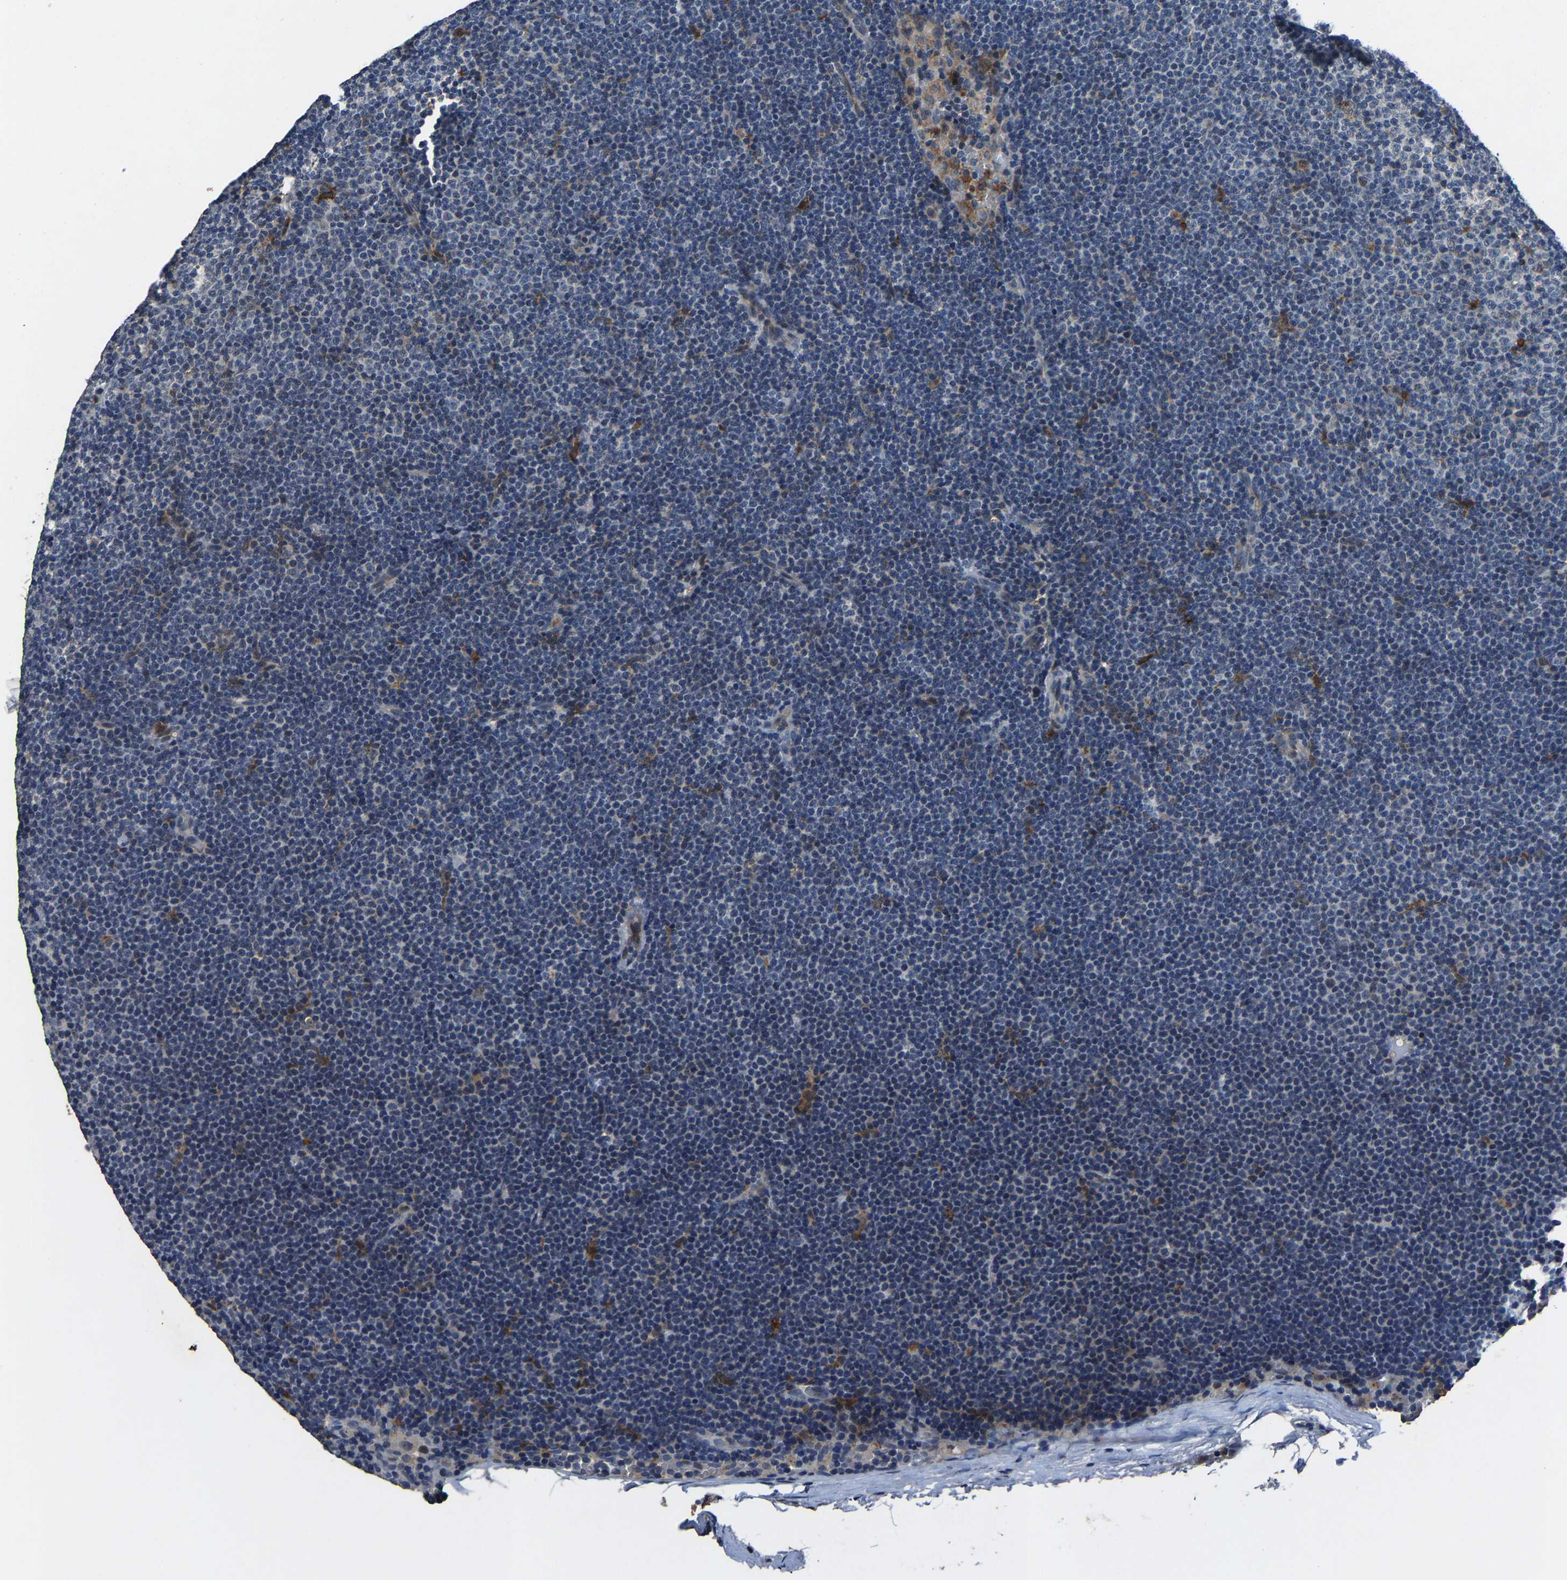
{"staining": {"intensity": "negative", "quantity": "none", "location": "none"}, "tissue": "lymphoma", "cell_type": "Tumor cells", "image_type": "cancer", "snomed": [{"axis": "morphology", "description": "Malignant lymphoma, non-Hodgkin's type, Low grade"}, {"axis": "topography", "description": "Lymph node"}], "caption": "DAB (3,3'-diaminobenzidine) immunohistochemical staining of lymphoma reveals no significant positivity in tumor cells.", "gene": "PCNX2", "patient": {"sex": "female", "age": 53}}